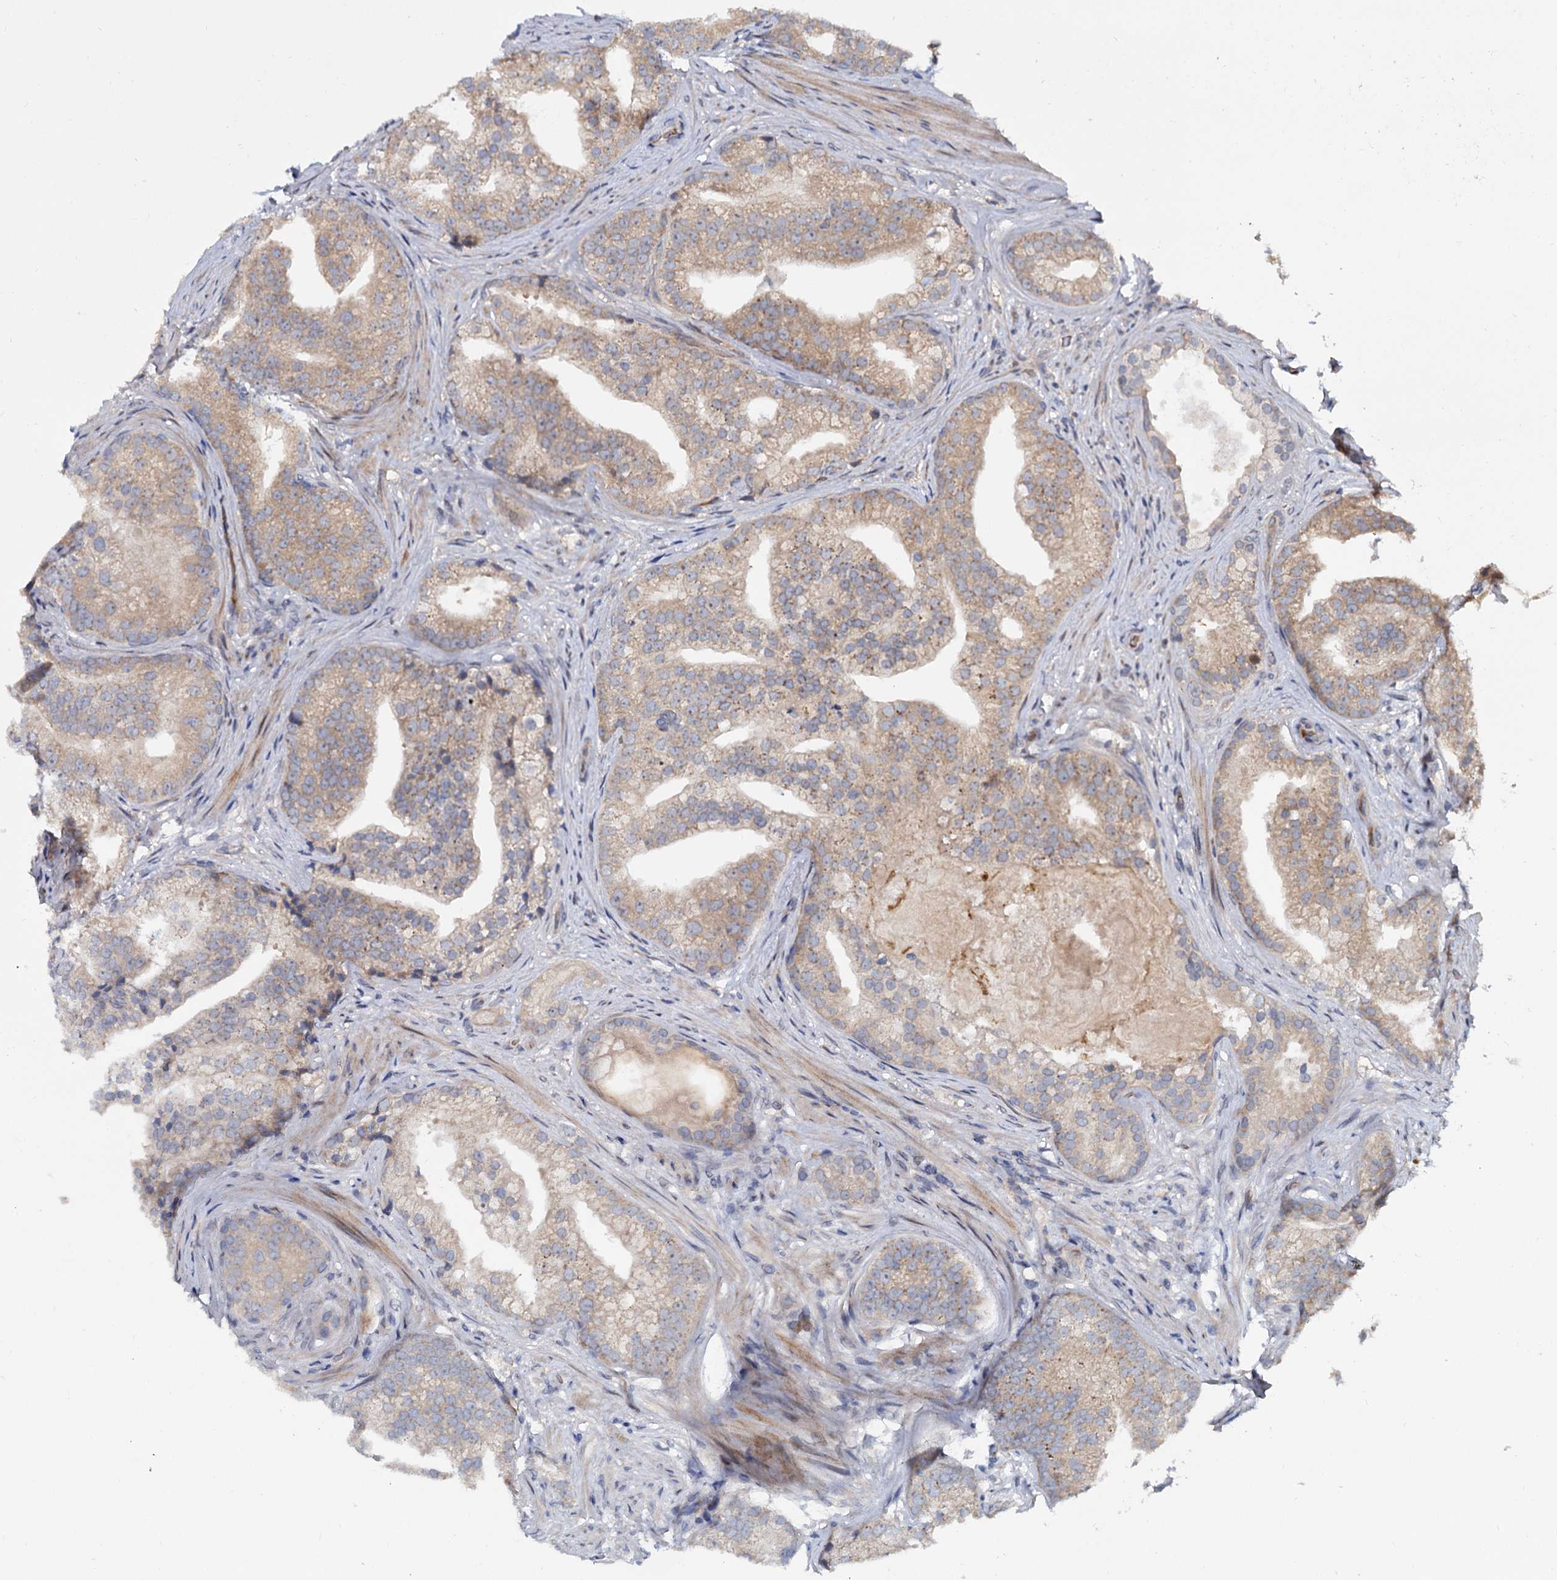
{"staining": {"intensity": "weak", "quantity": ">75%", "location": "cytoplasmic/membranous"}, "tissue": "prostate cancer", "cell_type": "Tumor cells", "image_type": "cancer", "snomed": [{"axis": "morphology", "description": "Adenocarcinoma, Low grade"}, {"axis": "topography", "description": "Prostate"}], "caption": "Immunohistochemical staining of human adenocarcinoma (low-grade) (prostate) shows low levels of weak cytoplasmic/membranous staining in approximately >75% of tumor cells.", "gene": "WWC3", "patient": {"sex": "male", "age": 71}}